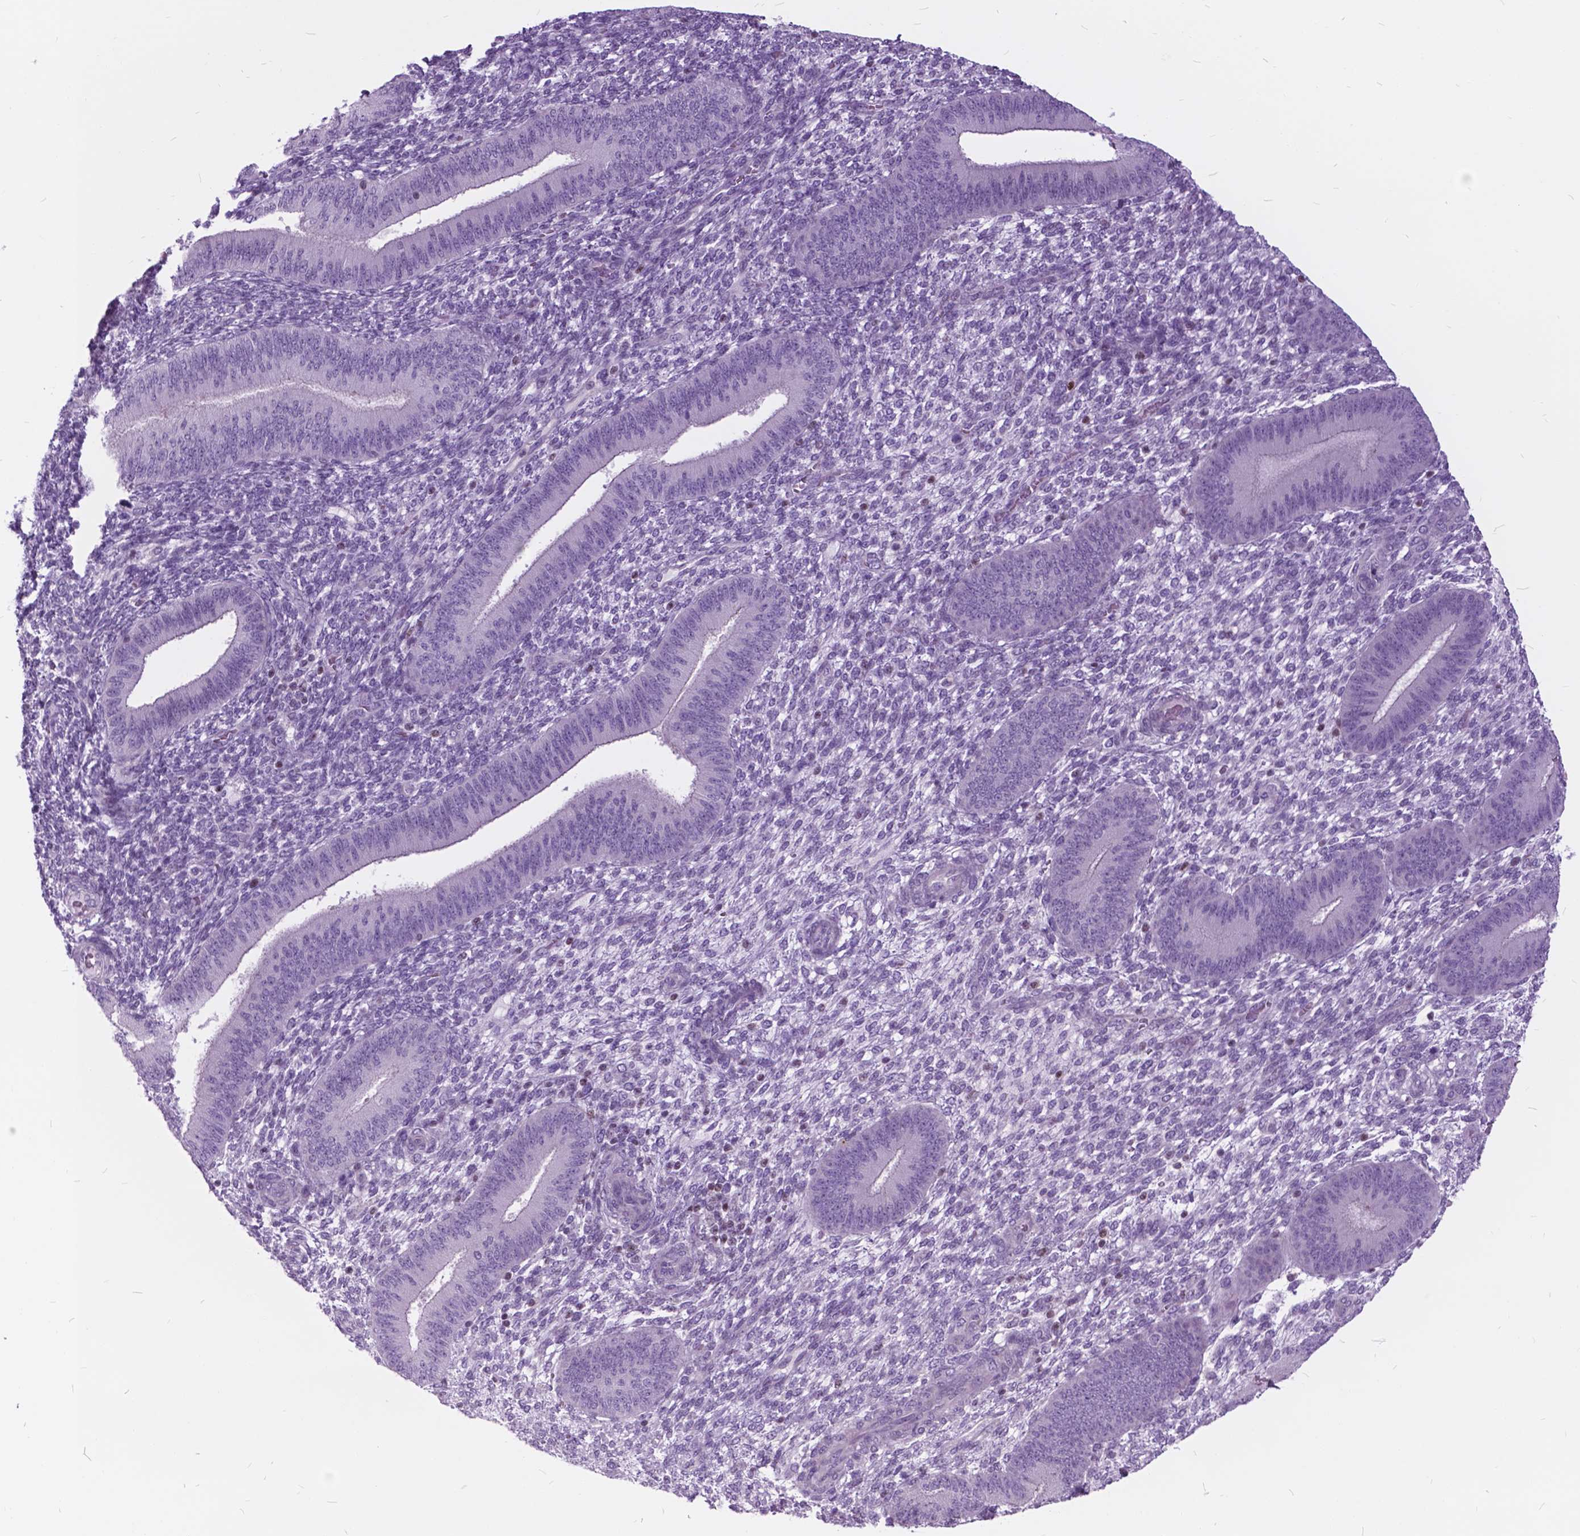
{"staining": {"intensity": "moderate", "quantity": "<25%", "location": "nuclear"}, "tissue": "endometrium", "cell_type": "Cells in endometrial stroma", "image_type": "normal", "snomed": [{"axis": "morphology", "description": "Normal tissue, NOS"}, {"axis": "topography", "description": "Endometrium"}], "caption": "Immunohistochemistry of unremarkable human endometrium displays low levels of moderate nuclear expression in approximately <25% of cells in endometrial stroma. (DAB = brown stain, brightfield microscopy at high magnification).", "gene": "SP140", "patient": {"sex": "female", "age": 39}}